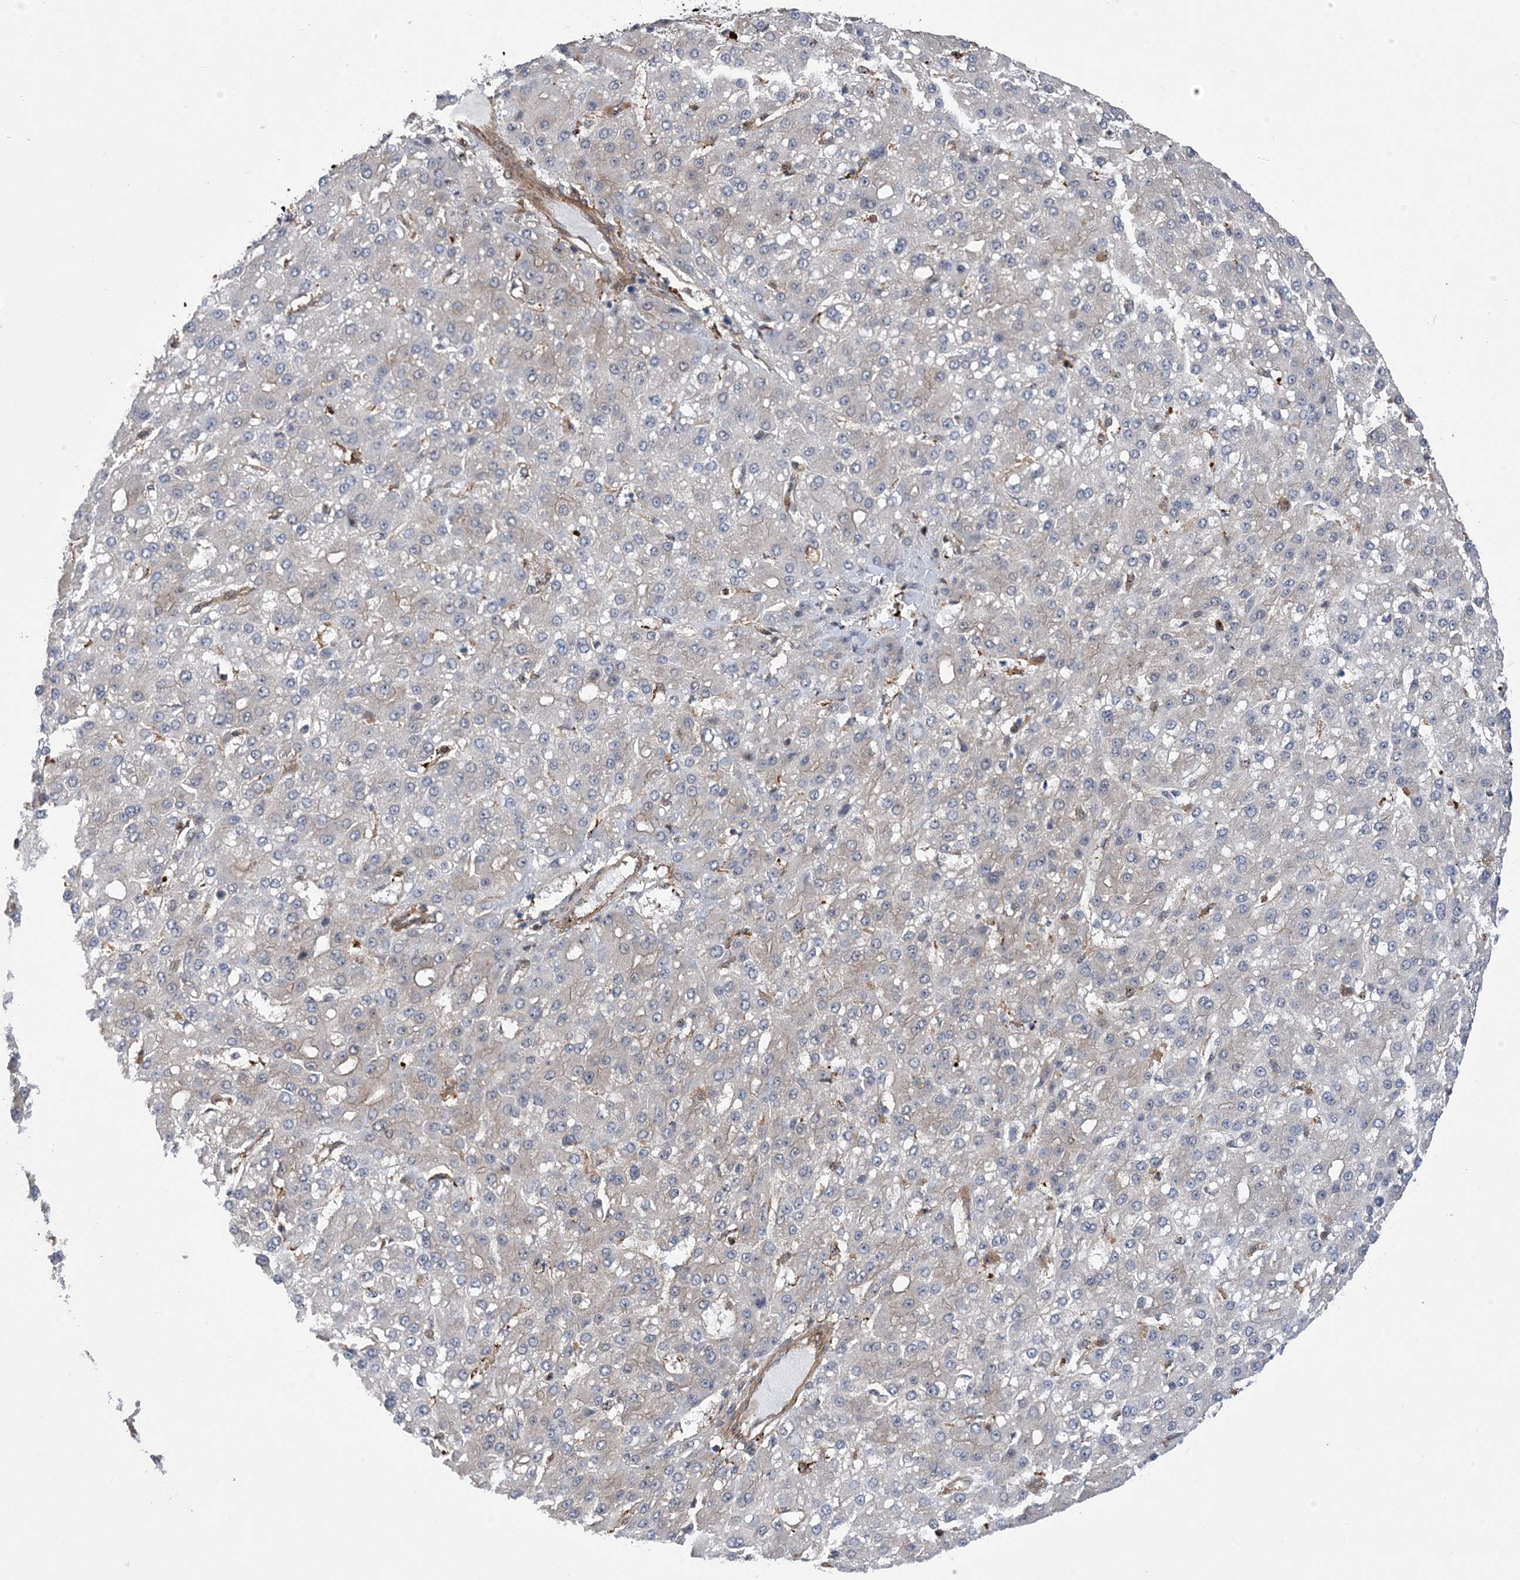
{"staining": {"intensity": "negative", "quantity": "none", "location": "none"}, "tissue": "liver cancer", "cell_type": "Tumor cells", "image_type": "cancer", "snomed": [{"axis": "morphology", "description": "Carcinoma, Hepatocellular, NOS"}, {"axis": "topography", "description": "Liver"}], "caption": "Immunohistochemical staining of human liver cancer (hepatocellular carcinoma) shows no significant staining in tumor cells. (Immunohistochemistry, brightfield microscopy, high magnification).", "gene": "HS1BP3", "patient": {"sex": "male", "age": 67}}